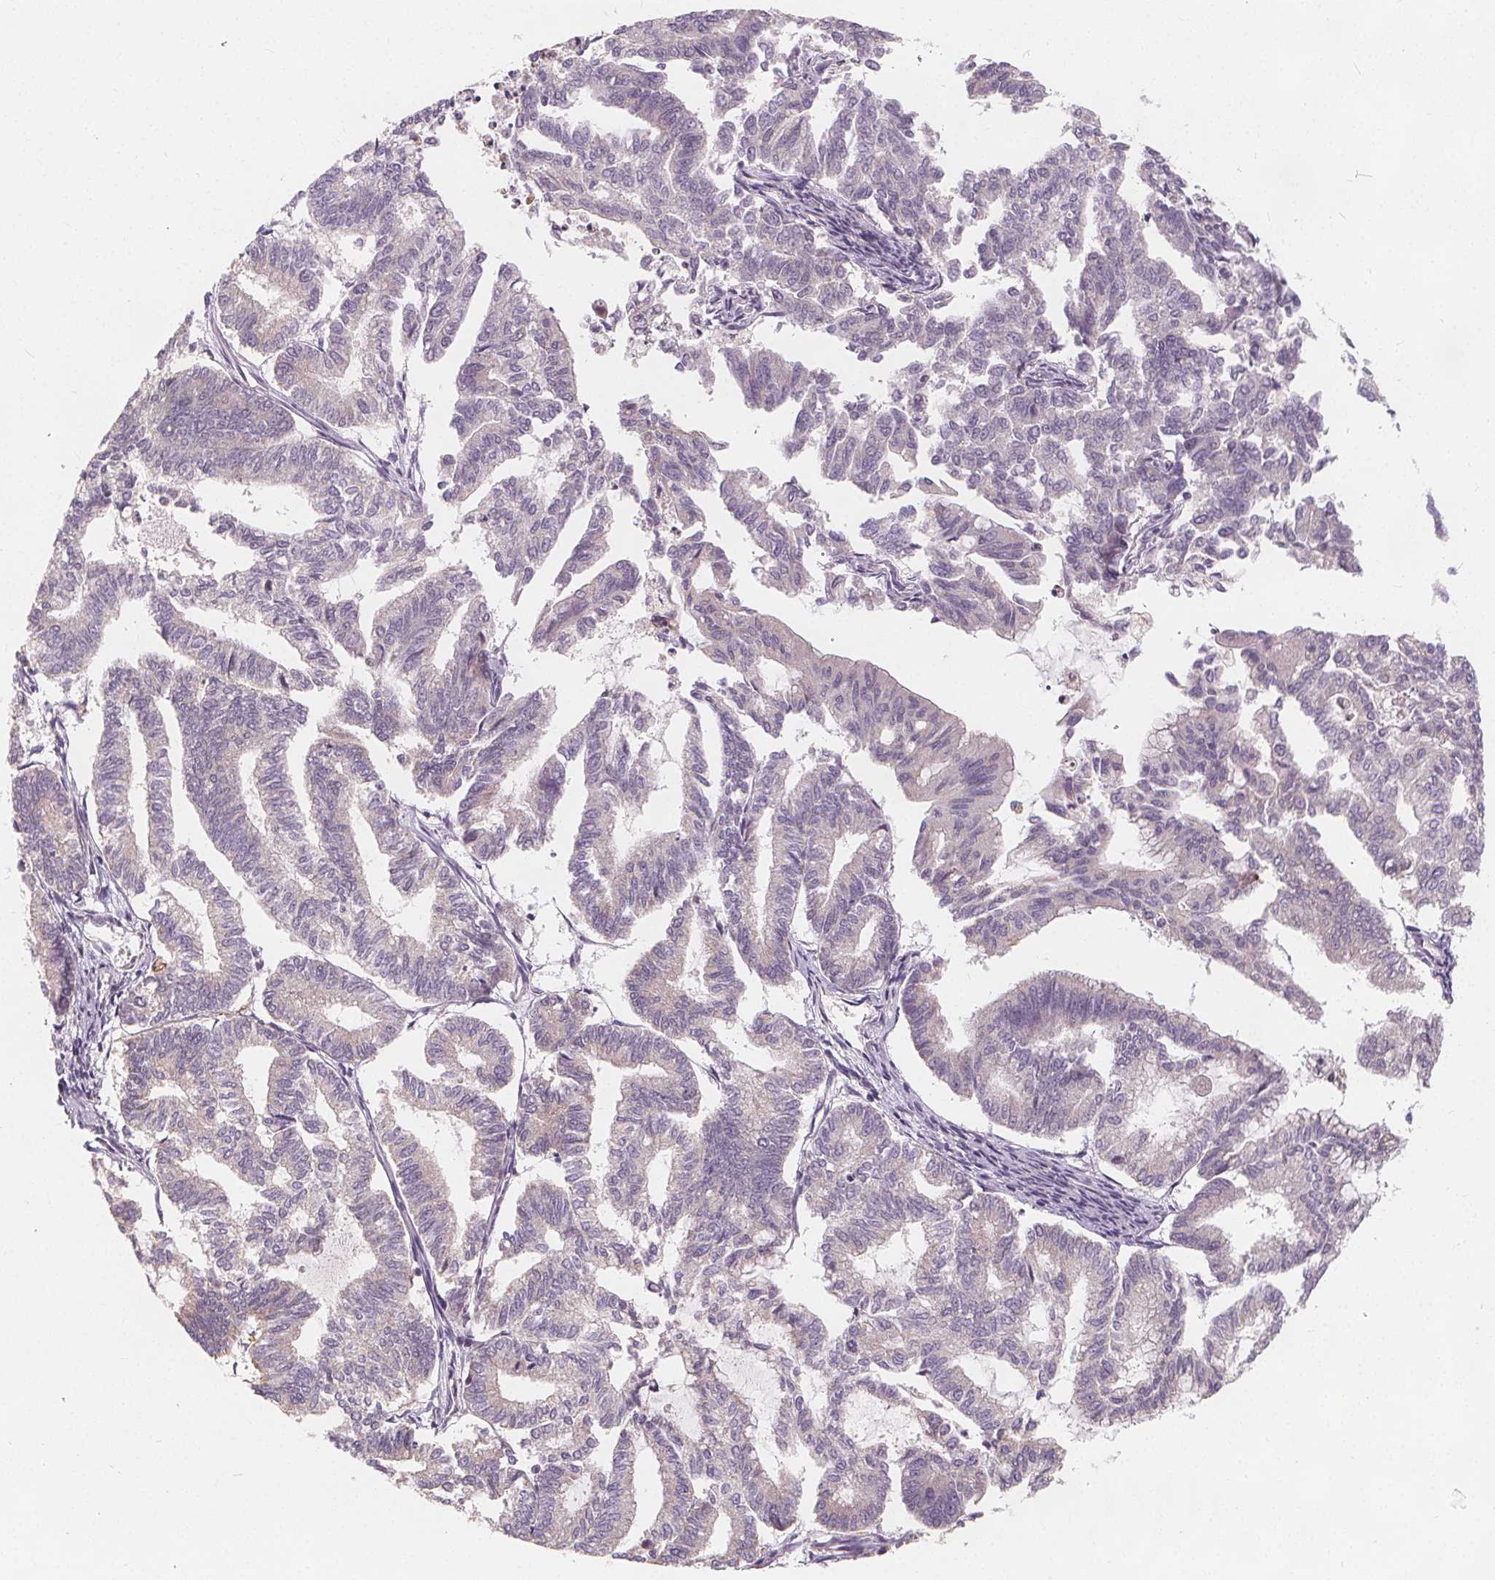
{"staining": {"intensity": "negative", "quantity": "none", "location": "none"}, "tissue": "endometrial cancer", "cell_type": "Tumor cells", "image_type": "cancer", "snomed": [{"axis": "morphology", "description": "Adenocarcinoma, NOS"}, {"axis": "topography", "description": "Endometrium"}], "caption": "Tumor cells show no significant protein staining in endometrial cancer. The staining is performed using DAB brown chromogen with nuclei counter-stained in using hematoxylin.", "gene": "DRC3", "patient": {"sex": "female", "age": 79}}